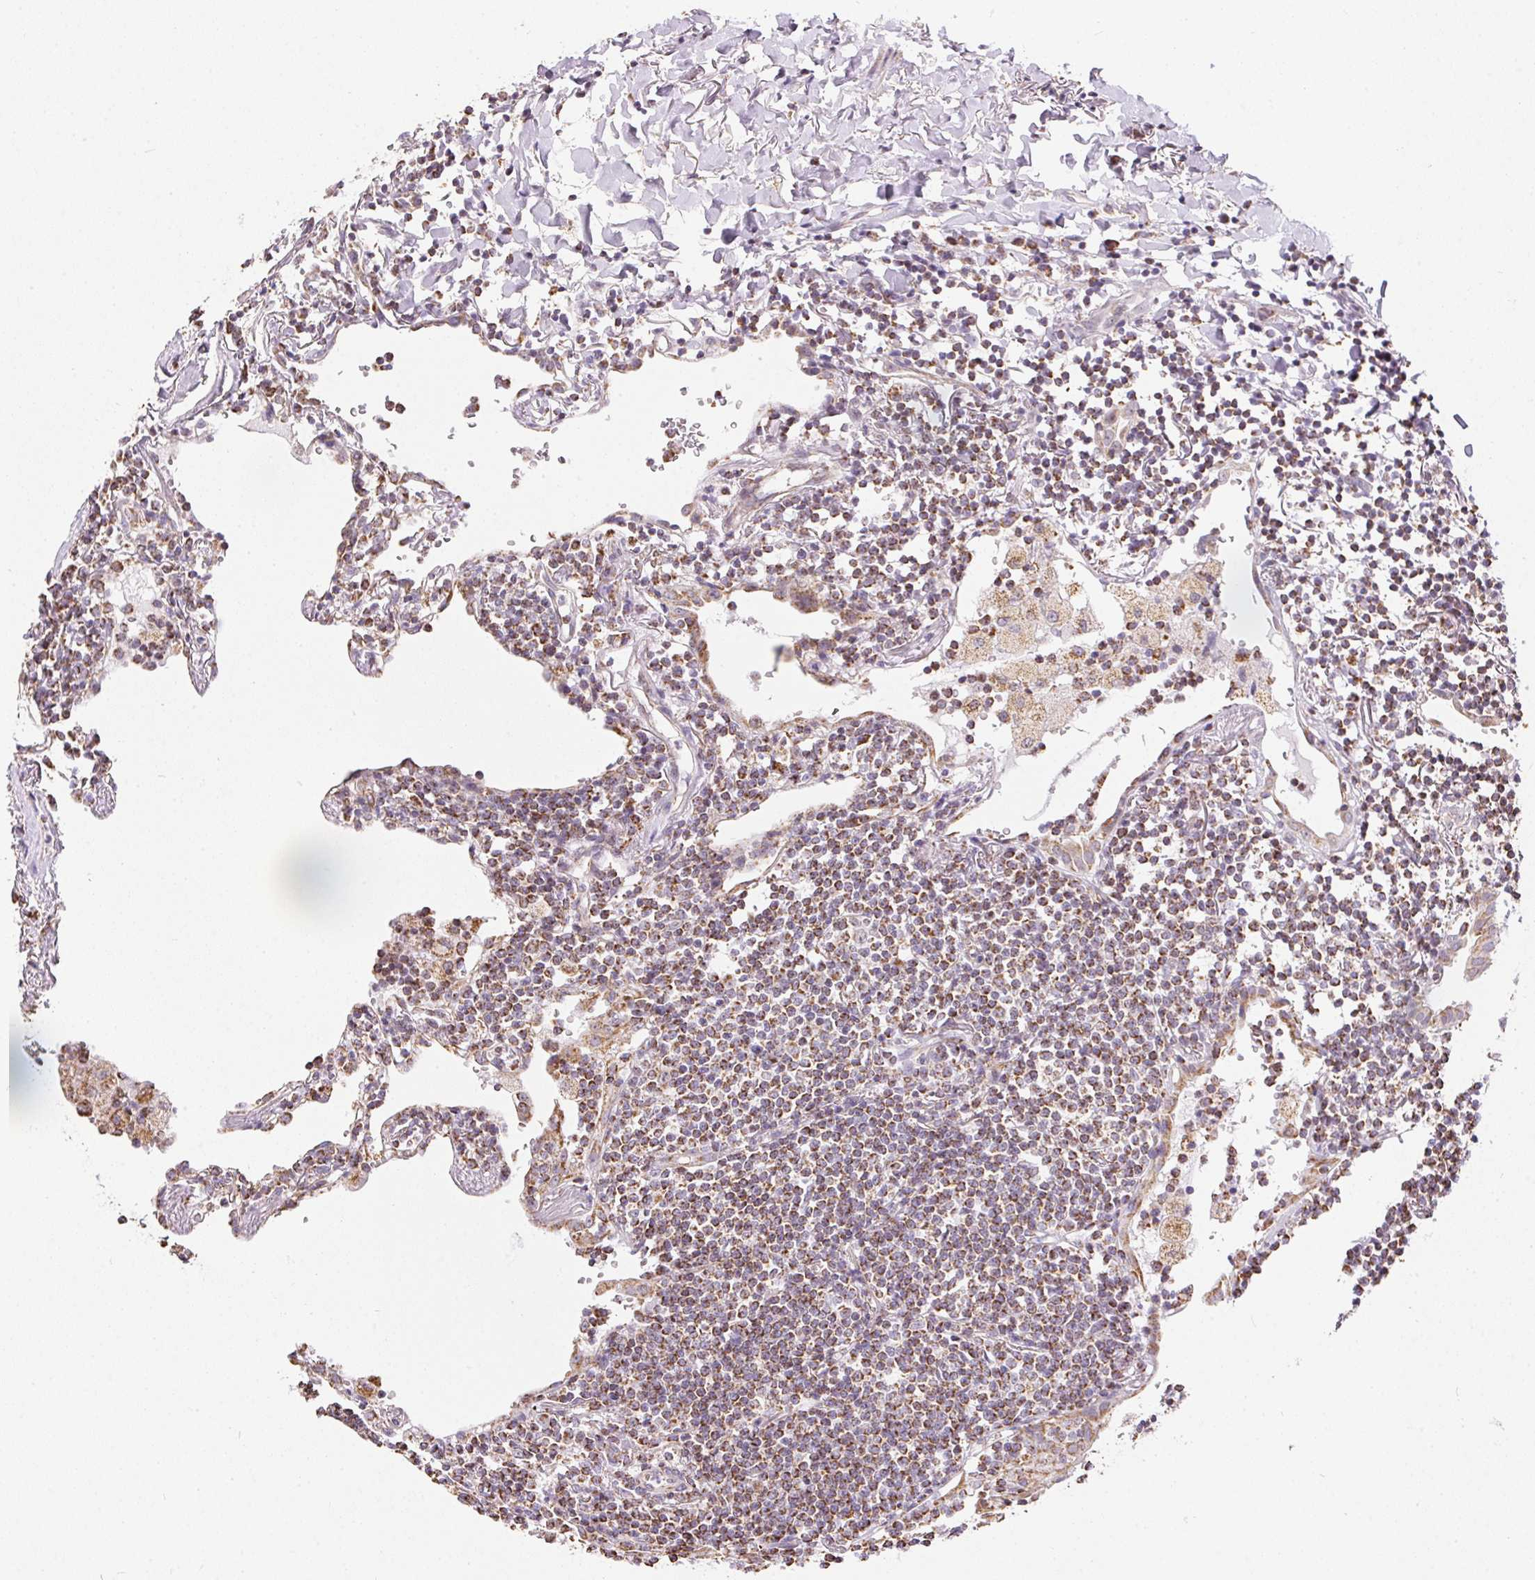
{"staining": {"intensity": "moderate", "quantity": ">75%", "location": "cytoplasmic/membranous"}, "tissue": "lymphoma", "cell_type": "Tumor cells", "image_type": "cancer", "snomed": [{"axis": "morphology", "description": "Malignant lymphoma, non-Hodgkin's type, Low grade"}, {"axis": "topography", "description": "Lung"}], "caption": "IHC photomicrograph of human lymphoma stained for a protein (brown), which demonstrates medium levels of moderate cytoplasmic/membranous staining in about >75% of tumor cells.", "gene": "MAPK11", "patient": {"sex": "female", "age": 71}}